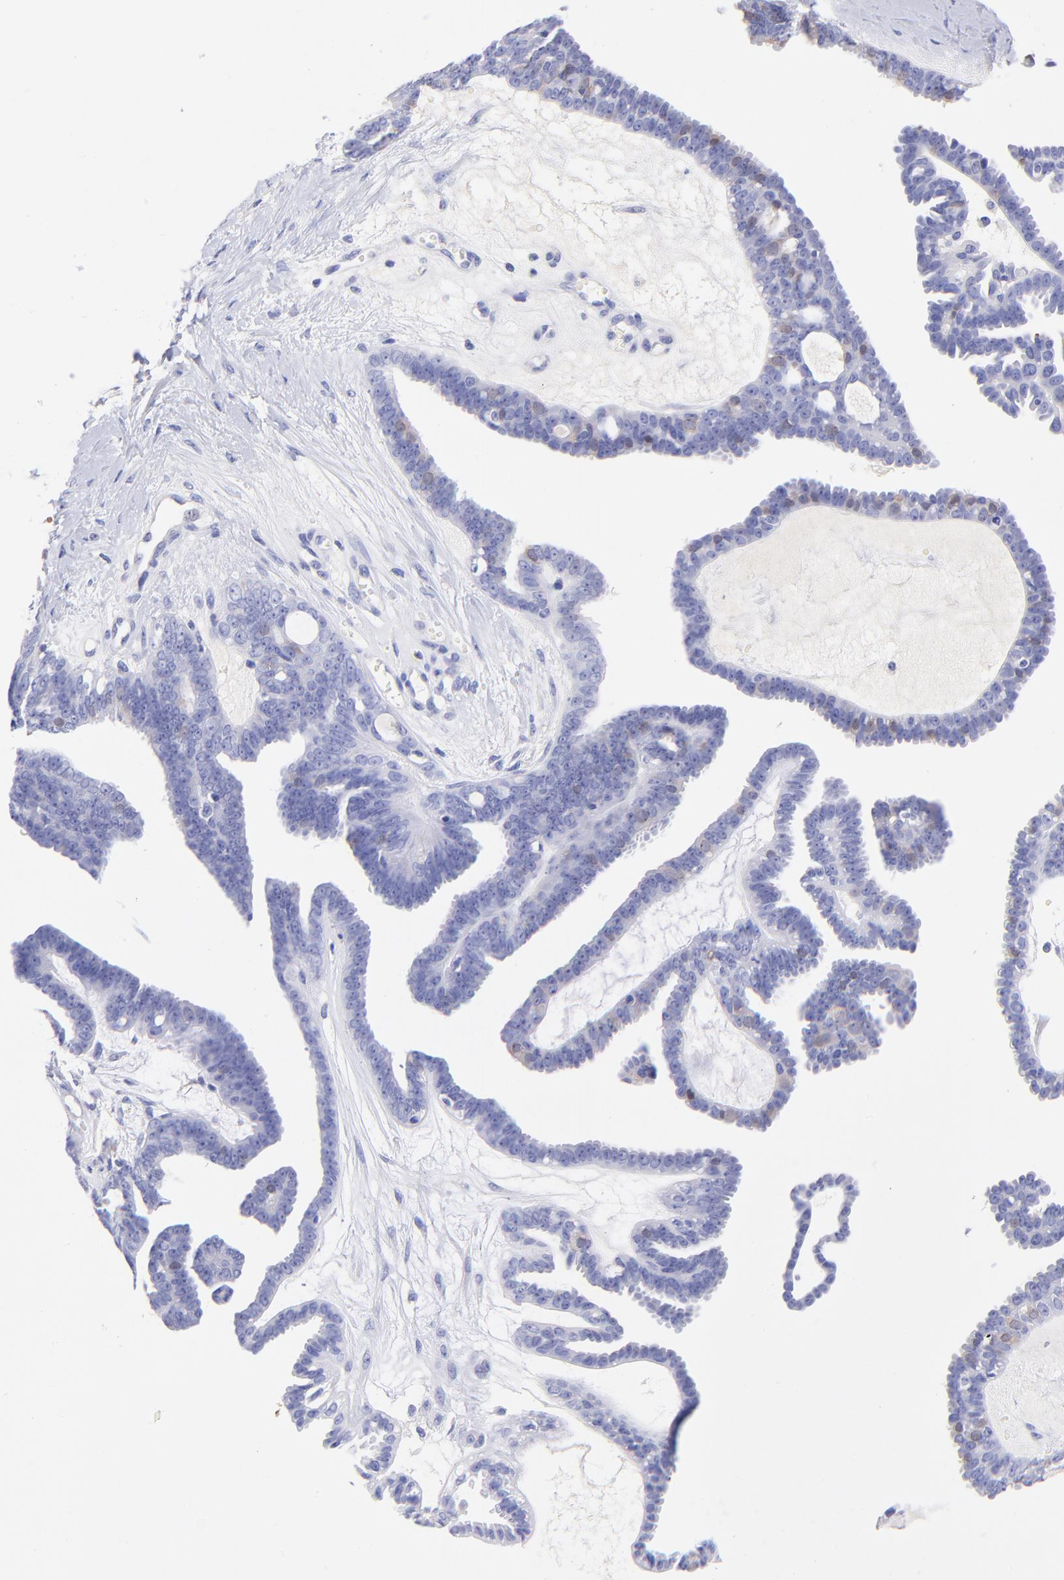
{"staining": {"intensity": "weak", "quantity": "<25%", "location": "nuclear"}, "tissue": "ovarian cancer", "cell_type": "Tumor cells", "image_type": "cancer", "snomed": [{"axis": "morphology", "description": "Cystadenocarcinoma, serous, NOS"}, {"axis": "topography", "description": "Ovary"}], "caption": "Human serous cystadenocarcinoma (ovarian) stained for a protein using IHC demonstrates no positivity in tumor cells.", "gene": "RAB3B", "patient": {"sex": "female", "age": 71}}